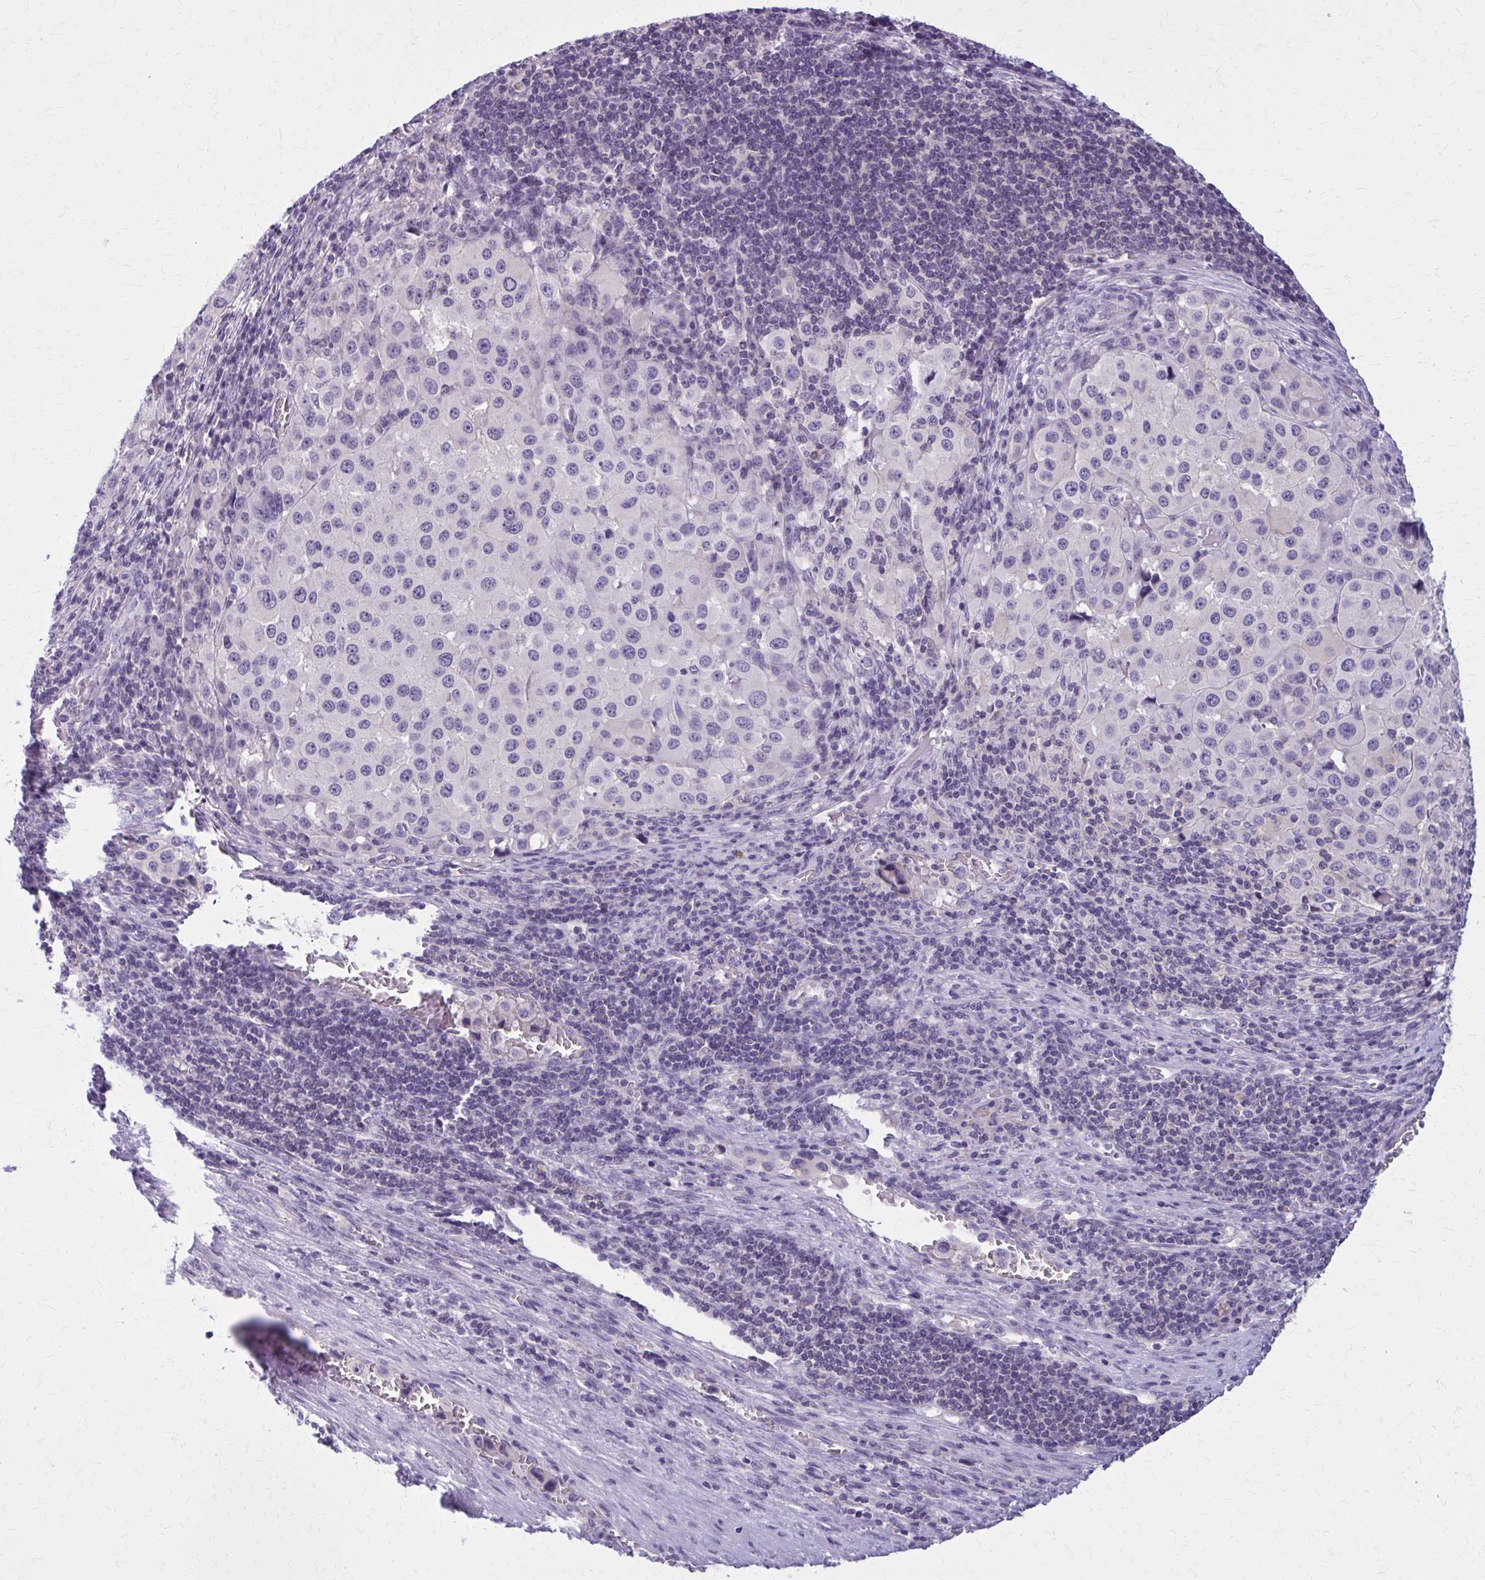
{"staining": {"intensity": "negative", "quantity": "none", "location": "none"}, "tissue": "melanoma", "cell_type": "Tumor cells", "image_type": "cancer", "snomed": [{"axis": "morphology", "description": "Malignant melanoma, Metastatic site"}, {"axis": "topography", "description": "Lymph node"}], "caption": "Malignant melanoma (metastatic site) was stained to show a protein in brown. There is no significant staining in tumor cells.", "gene": "OR4A47", "patient": {"sex": "female", "age": 65}}